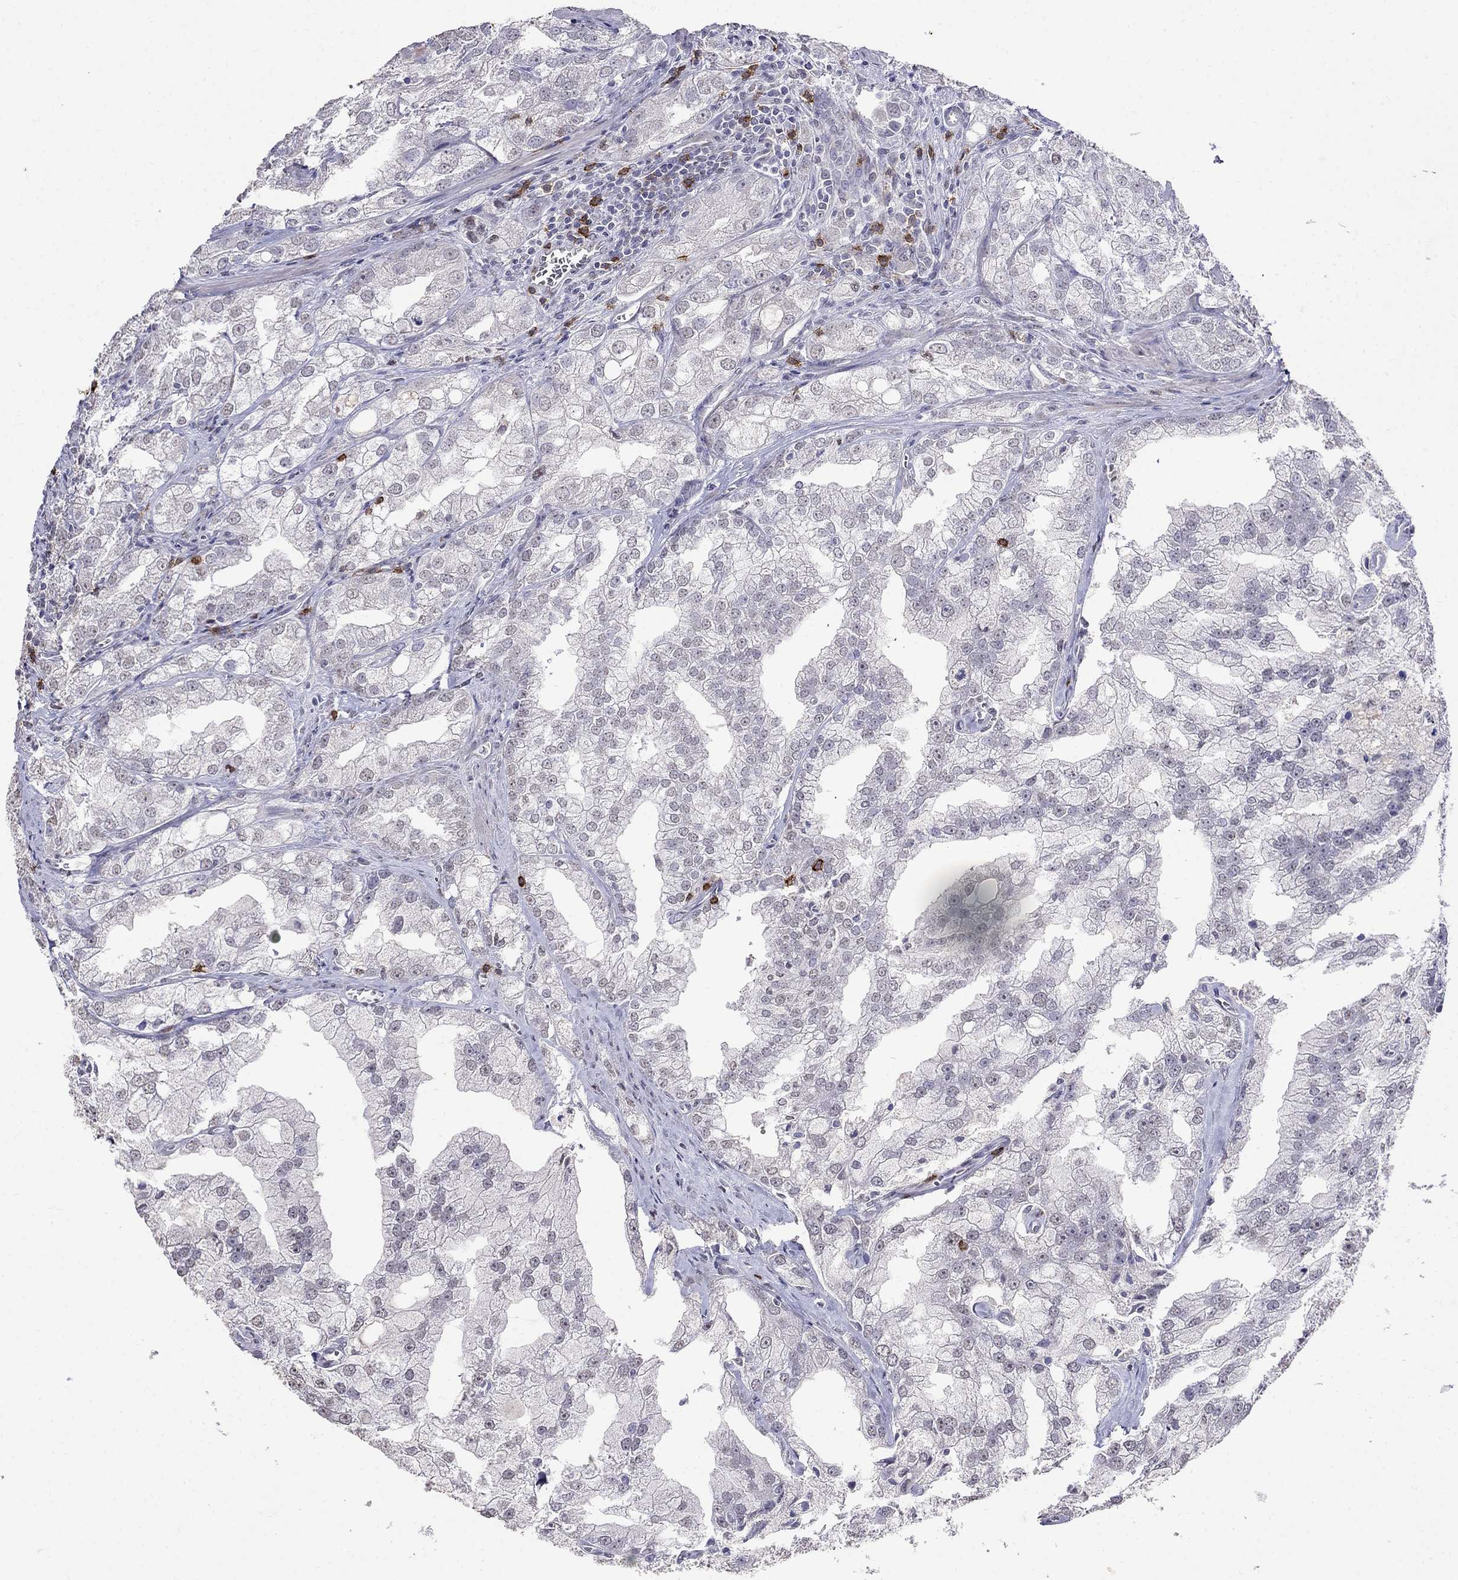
{"staining": {"intensity": "negative", "quantity": "none", "location": "none"}, "tissue": "prostate cancer", "cell_type": "Tumor cells", "image_type": "cancer", "snomed": [{"axis": "morphology", "description": "Adenocarcinoma, NOS"}, {"axis": "topography", "description": "Prostate"}], "caption": "High magnification brightfield microscopy of prostate cancer (adenocarcinoma) stained with DAB (3,3'-diaminobenzidine) (brown) and counterstained with hematoxylin (blue): tumor cells show no significant positivity.", "gene": "CD8B", "patient": {"sex": "male", "age": 70}}